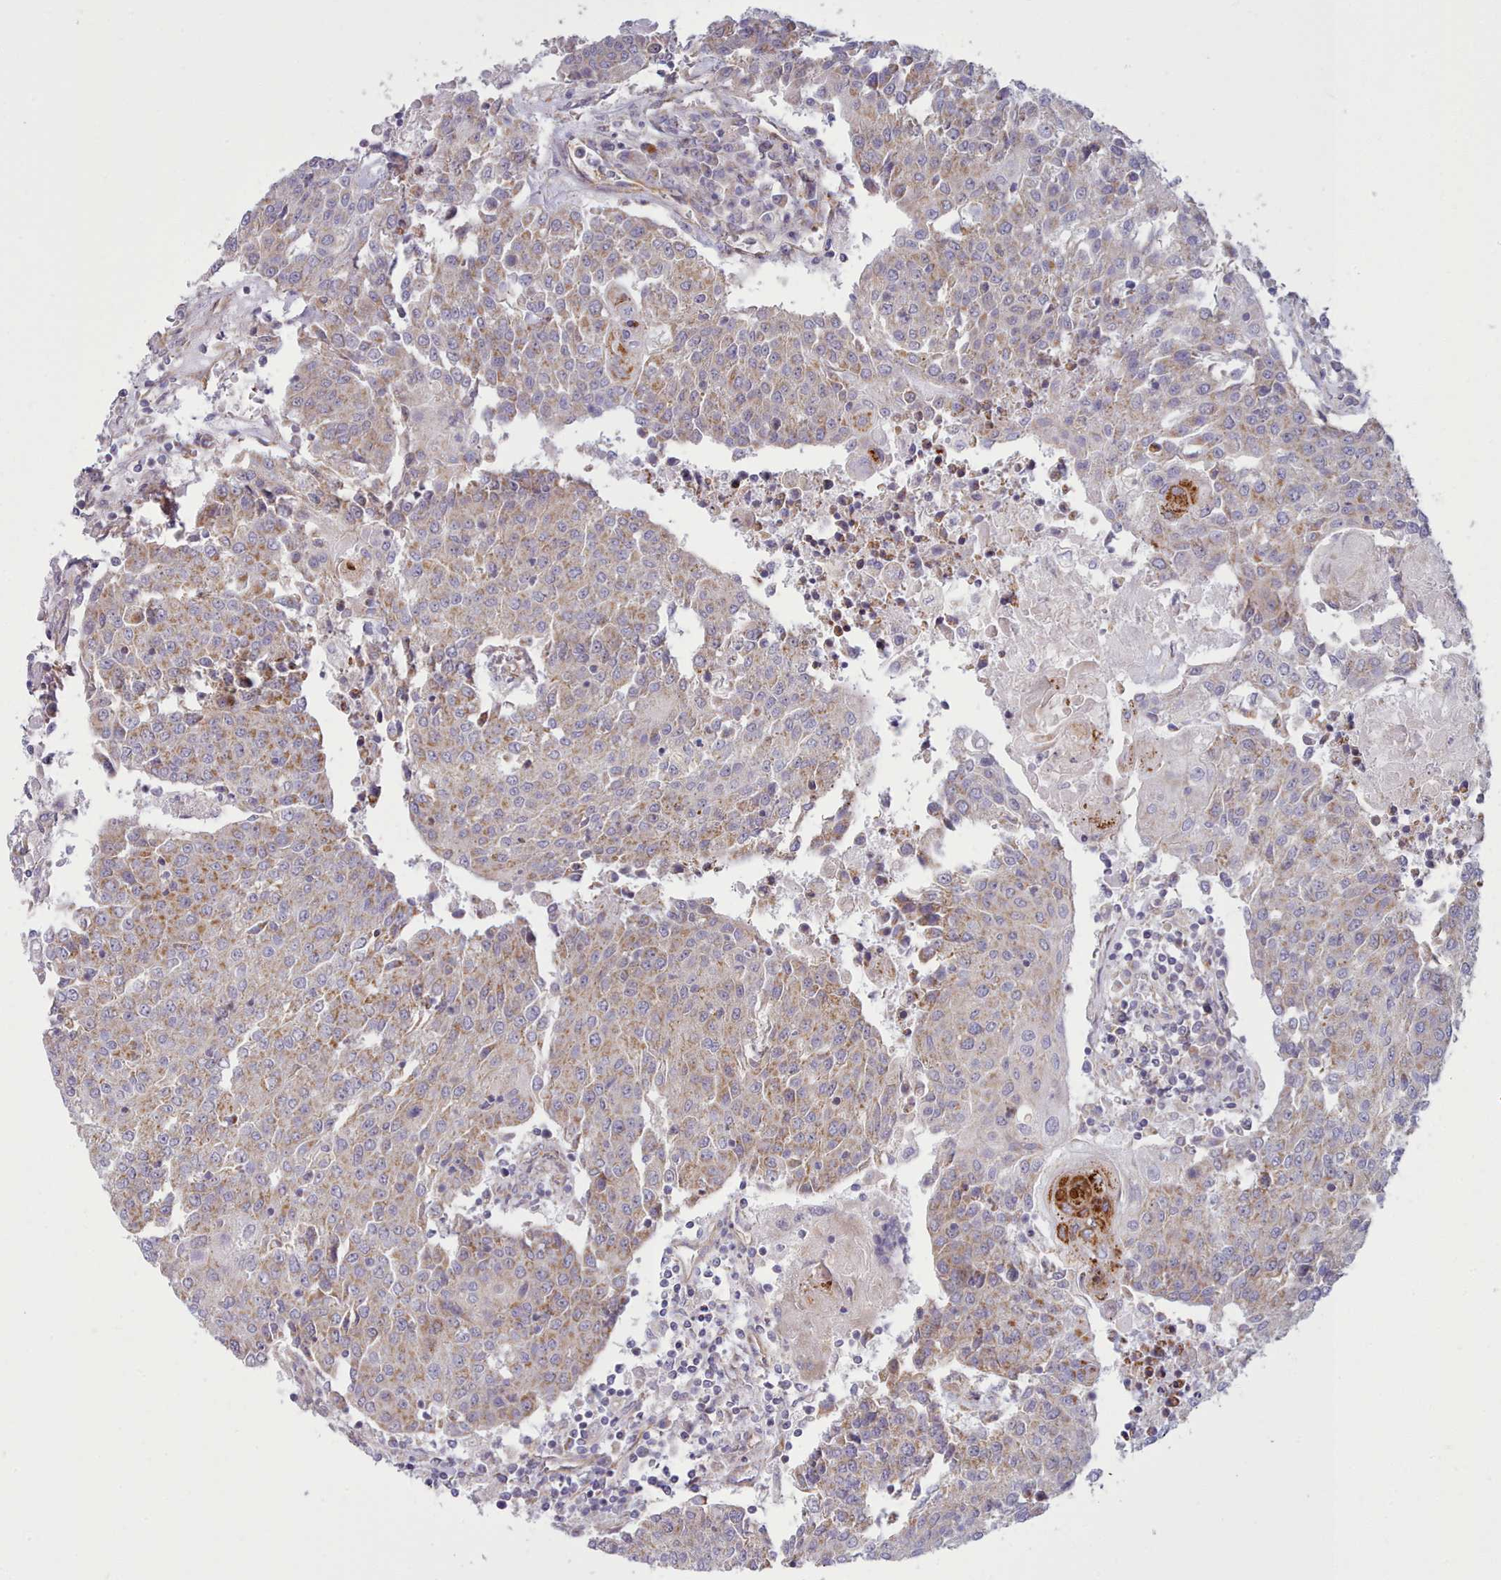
{"staining": {"intensity": "moderate", "quantity": "25%-75%", "location": "cytoplasmic/membranous"}, "tissue": "urothelial cancer", "cell_type": "Tumor cells", "image_type": "cancer", "snomed": [{"axis": "morphology", "description": "Urothelial carcinoma, High grade"}, {"axis": "topography", "description": "Urinary bladder"}], "caption": "Protein analysis of high-grade urothelial carcinoma tissue demonstrates moderate cytoplasmic/membranous positivity in about 25%-75% of tumor cells. (Brightfield microscopy of DAB IHC at high magnification).", "gene": "MRPL21", "patient": {"sex": "female", "age": 85}}